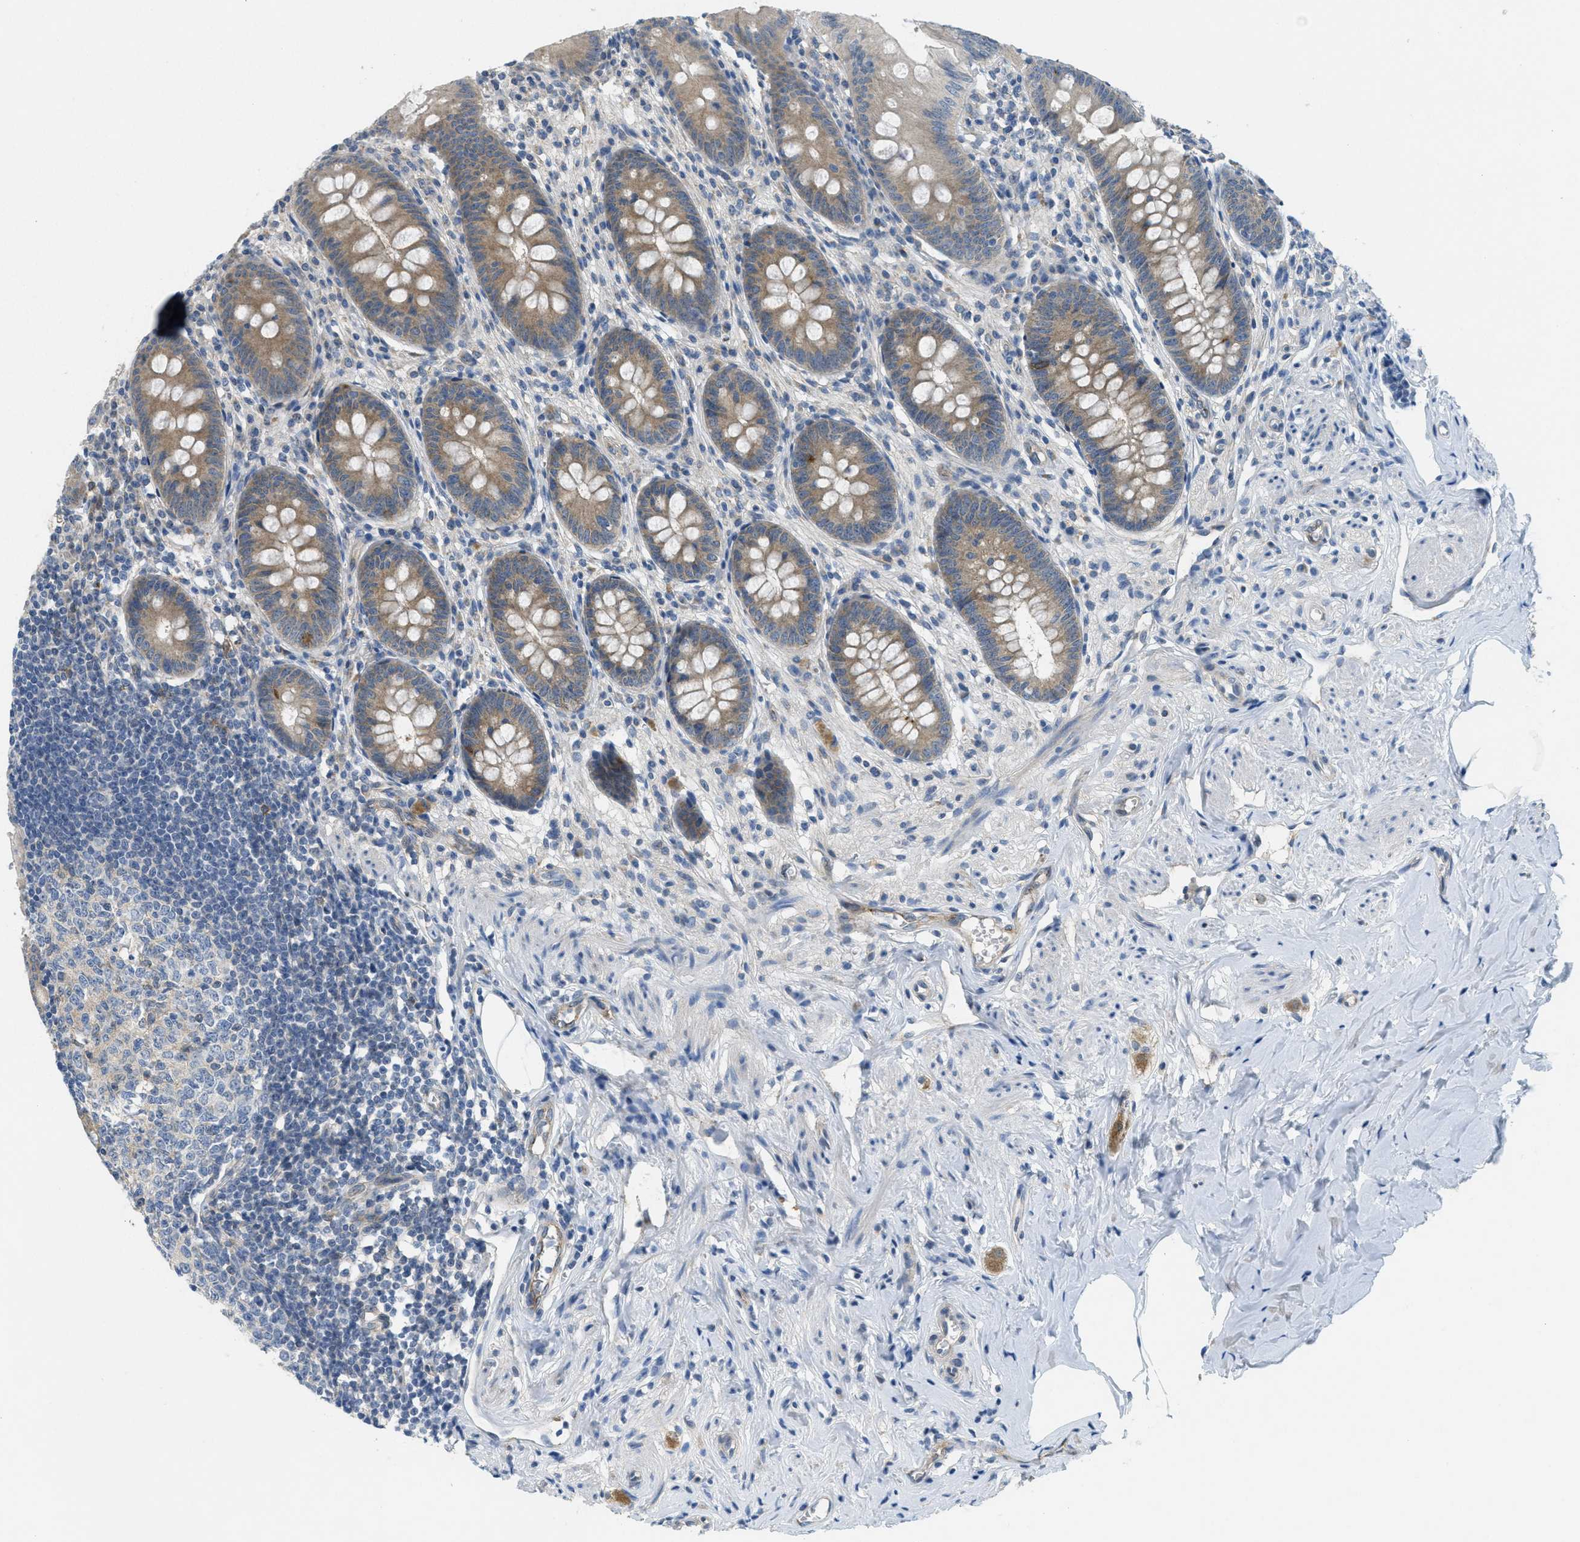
{"staining": {"intensity": "moderate", "quantity": "25%-75%", "location": "cytoplasmic/membranous"}, "tissue": "appendix", "cell_type": "Glandular cells", "image_type": "normal", "snomed": [{"axis": "morphology", "description": "Normal tissue, NOS"}, {"axis": "topography", "description": "Appendix"}], "caption": "Protein analysis of benign appendix exhibits moderate cytoplasmic/membranous staining in approximately 25%-75% of glandular cells. (Stains: DAB in brown, nuclei in blue, Microscopy: brightfield microscopy at high magnification).", "gene": "ZFYVE9", "patient": {"sex": "male", "age": 56}}